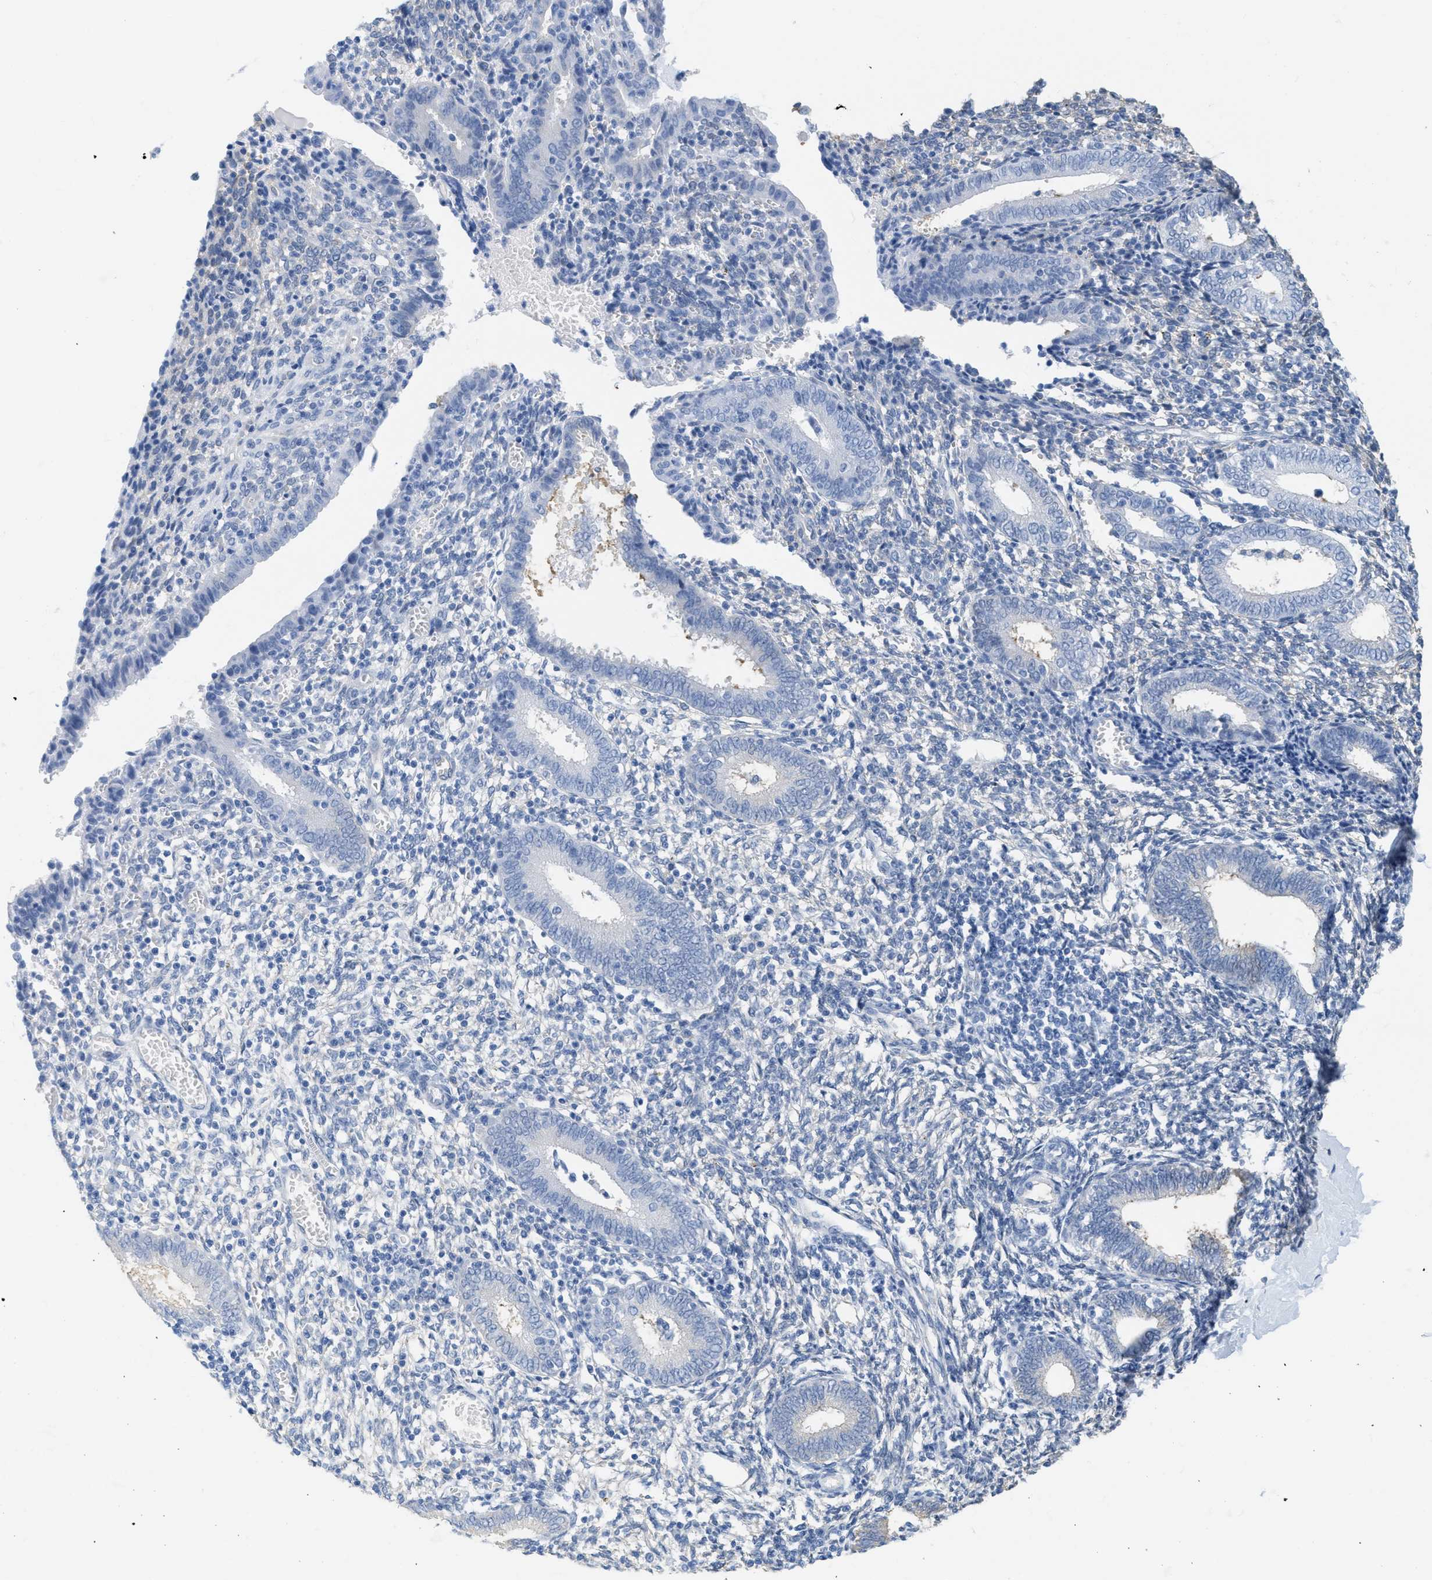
{"staining": {"intensity": "negative", "quantity": "none", "location": "none"}, "tissue": "endometrium", "cell_type": "Cells in endometrial stroma", "image_type": "normal", "snomed": [{"axis": "morphology", "description": "Normal tissue, NOS"}, {"axis": "topography", "description": "Endometrium"}], "caption": "A micrograph of endometrium stained for a protein displays no brown staining in cells in endometrial stroma. The staining is performed using DAB brown chromogen with nuclei counter-stained in using hematoxylin.", "gene": "ASGR1", "patient": {"sex": "female", "age": 41}}